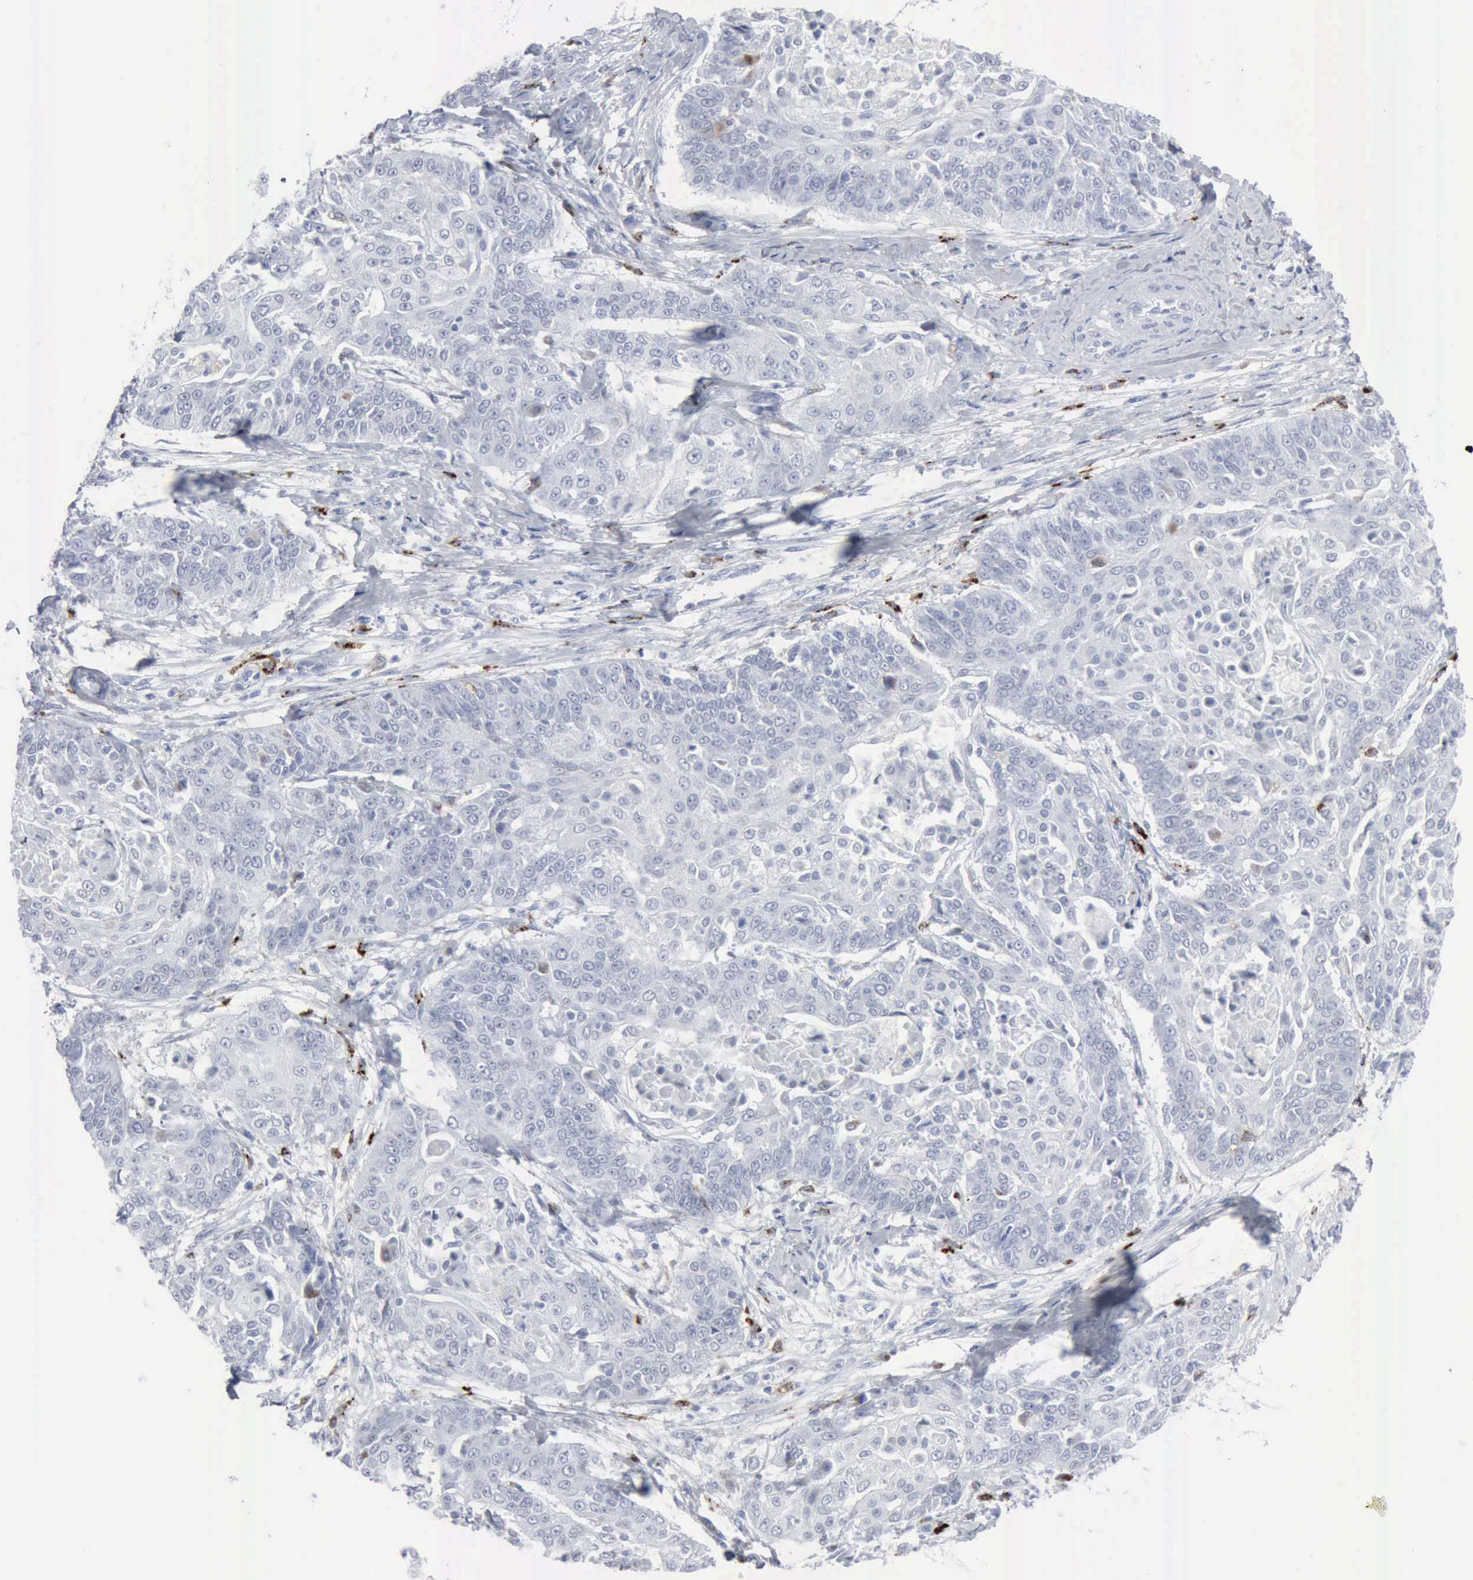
{"staining": {"intensity": "negative", "quantity": "none", "location": "none"}, "tissue": "cervical cancer", "cell_type": "Tumor cells", "image_type": "cancer", "snomed": [{"axis": "morphology", "description": "Squamous cell carcinoma, NOS"}, {"axis": "topography", "description": "Cervix"}], "caption": "High power microscopy micrograph of an immunohistochemistry histopathology image of cervical squamous cell carcinoma, revealing no significant staining in tumor cells. (DAB (3,3'-diaminobenzidine) immunohistochemistry with hematoxylin counter stain).", "gene": "GLA", "patient": {"sex": "female", "age": 64}}